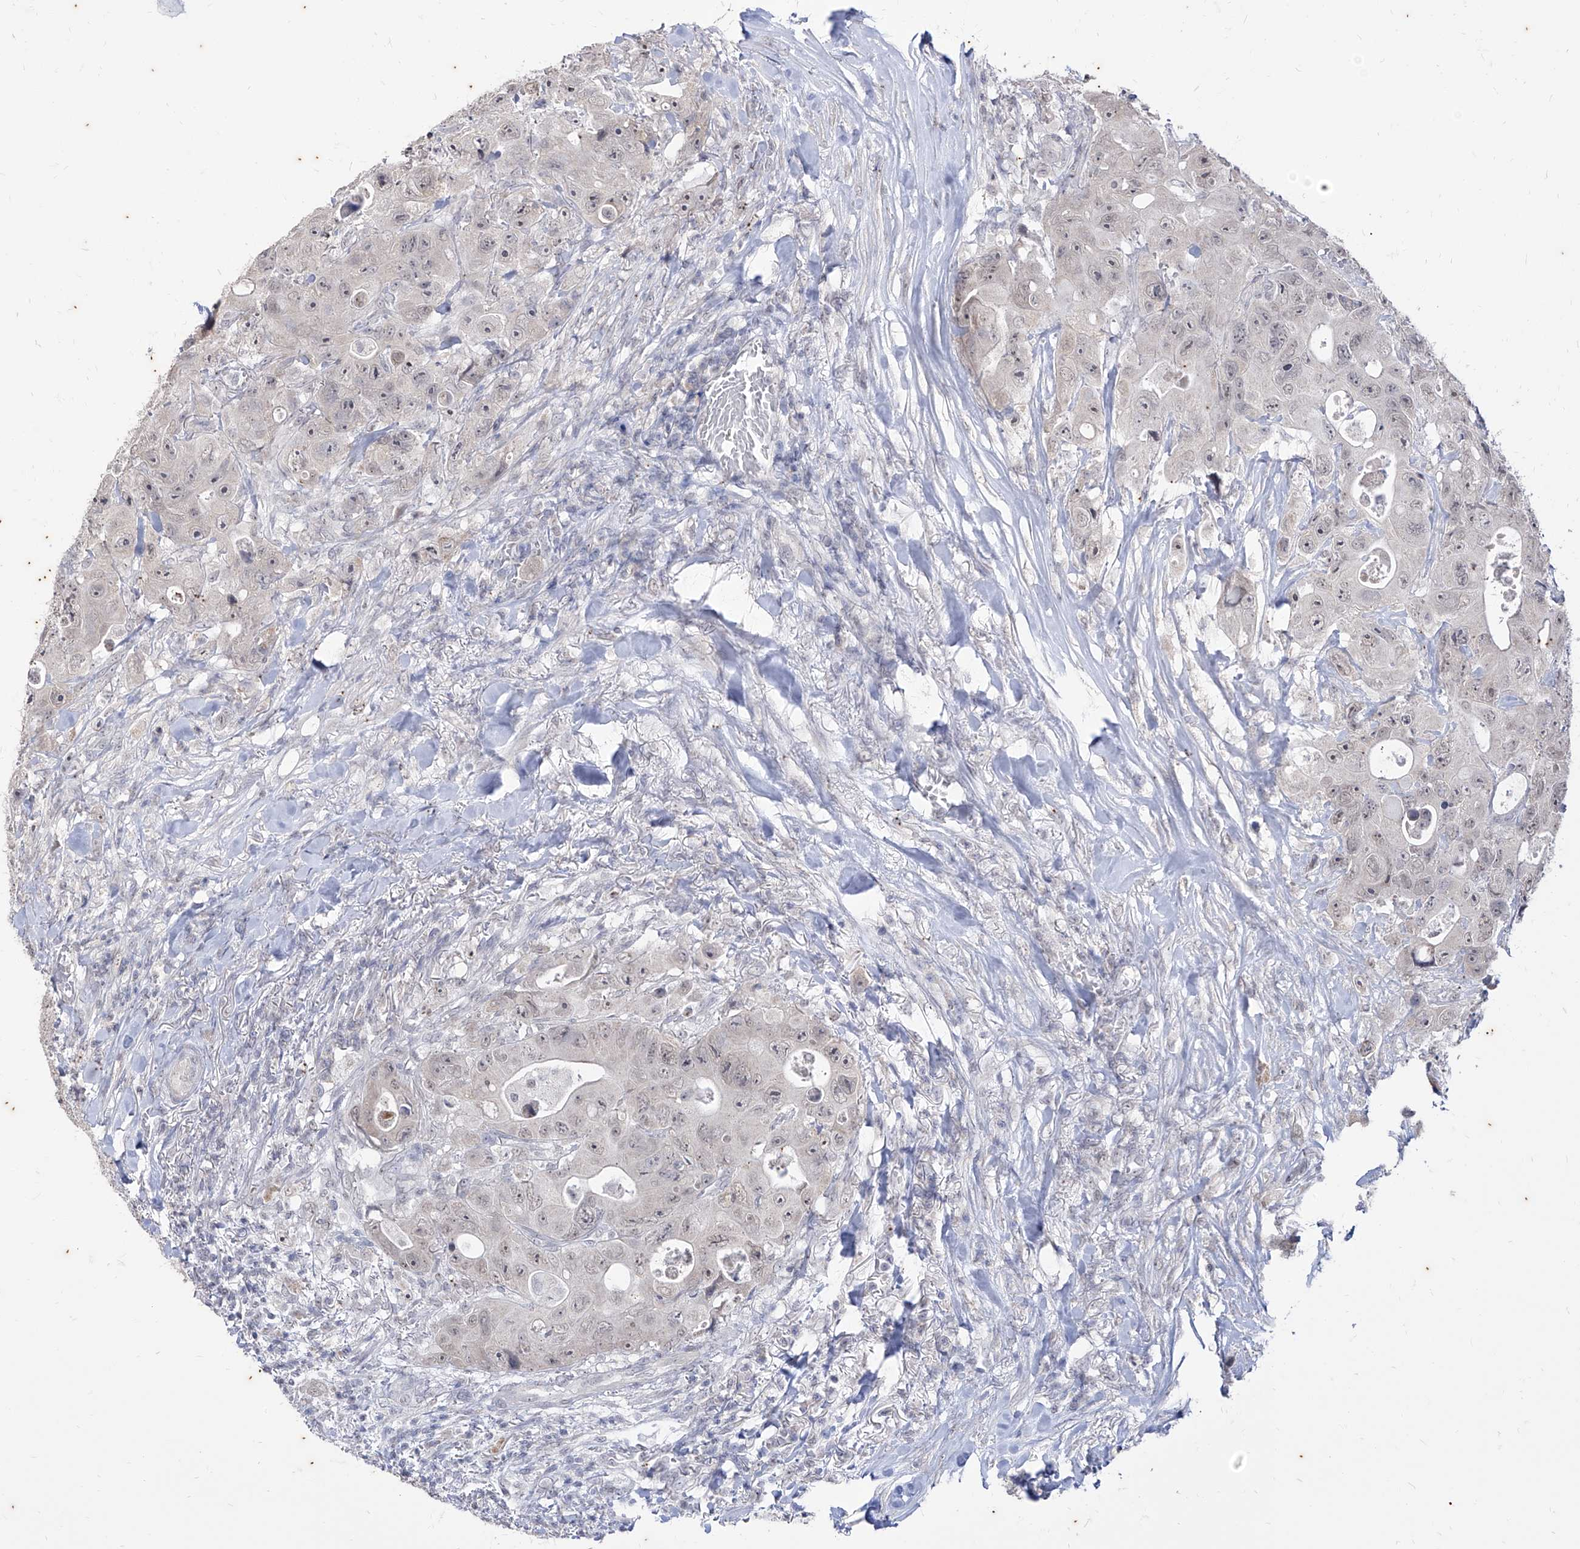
{"staining": {"intensity": "negative", "quantity": "none", "location": "none"}, "tissue": "colorectal cancer", "cell_type": "Tumor cells", "image_type": "cancer", "snomed": [{"axis": "morphology", "description": "Adenocarcinoma, NOS"}, {"axis": "topography", "description": "Colon"}], "caption": "An immunohistochemistry (IHC) micrograph of adenocarcinoma (colorectal) is shown. There is no staining in tumor cells of adenocarcinoma (colorectal). Nuclei are stained in blue.", "gene": "PHF20L1", "patient": {"sex": "female", "age": 46}}